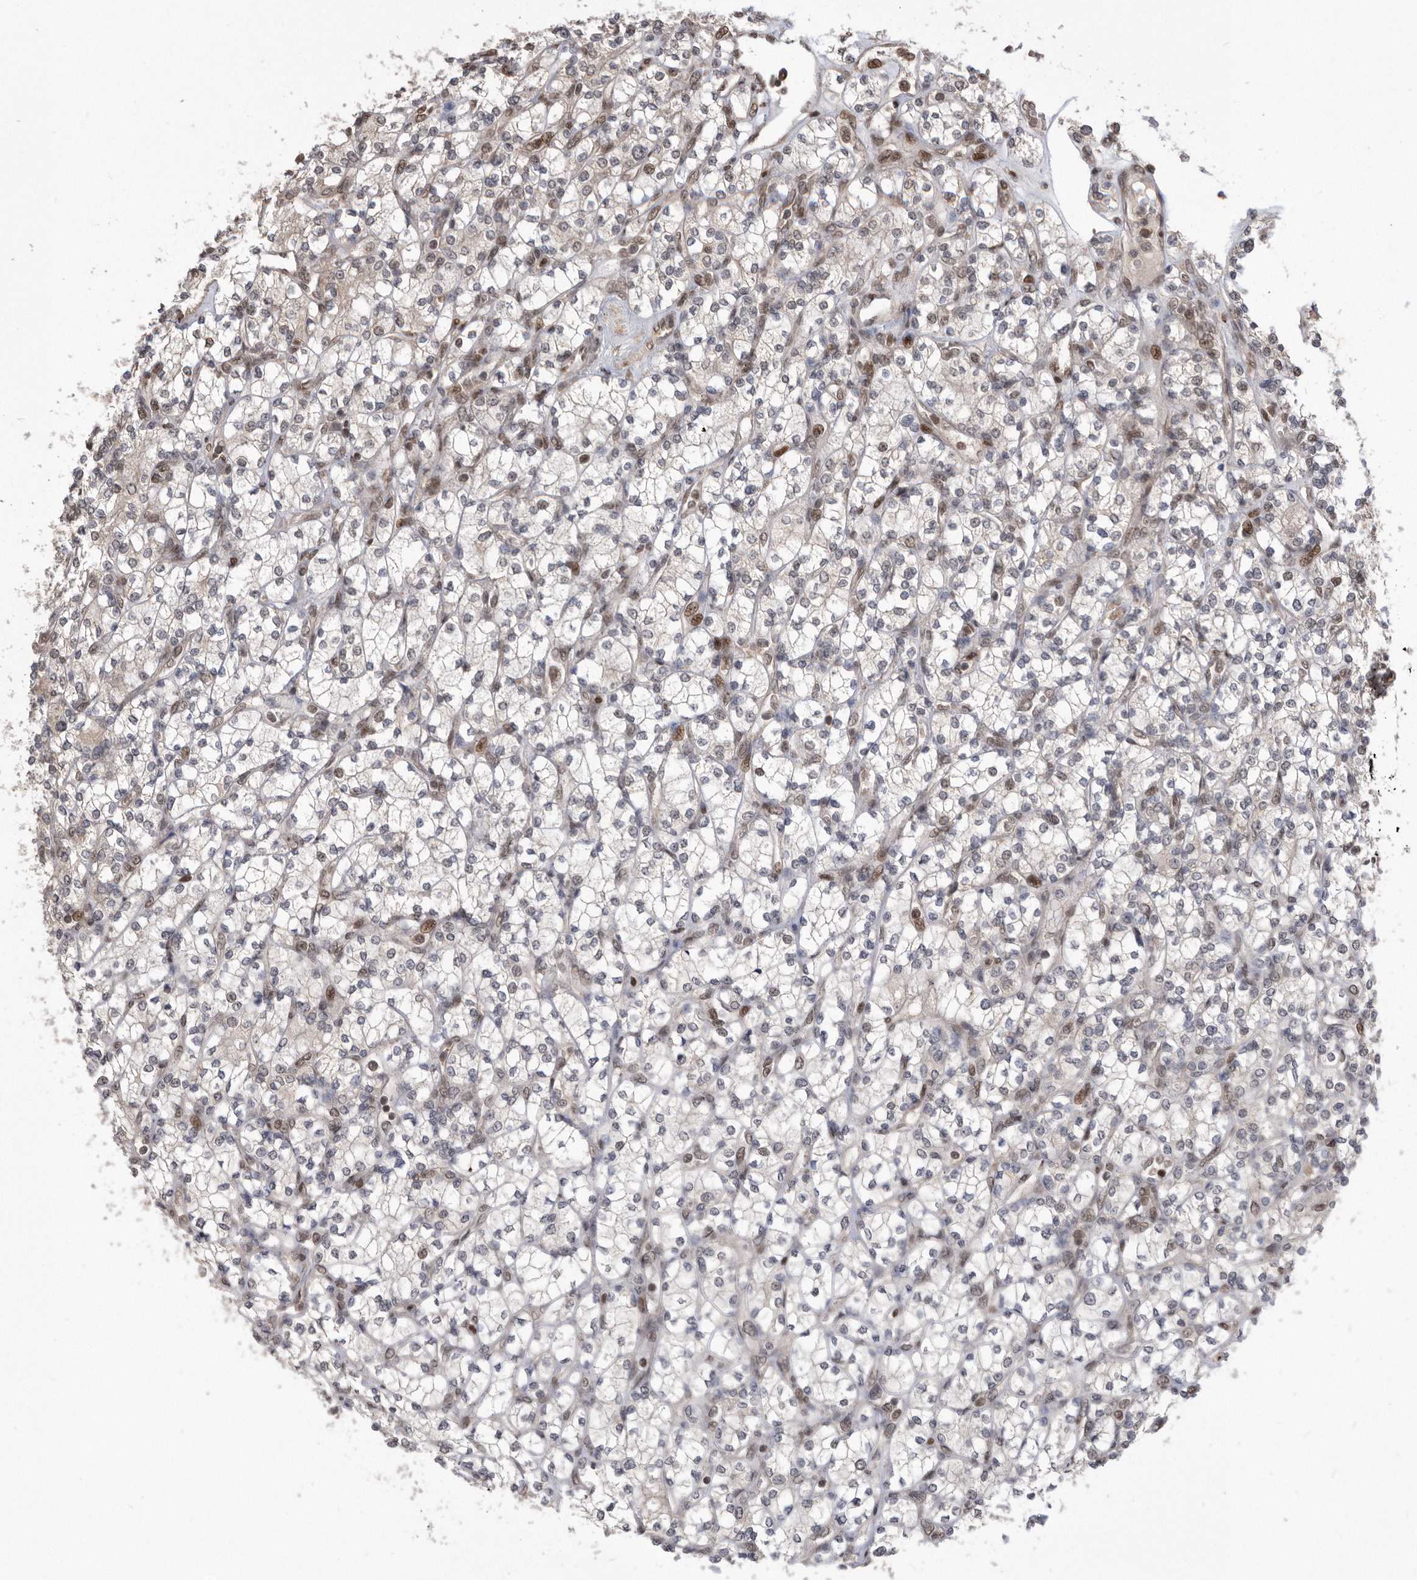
{"staining": {"intensity": "moderate", "quantity": "<25%", "location": "nuclear"}, "tissue": "renal cancer", "cell_type": "Tumor cells", "image_type": "cancer", "snomed": [{"axis": "morphology", "description": "Adenocarcinoma, NOS"}, {"axis": "topography", "description": "Kidney"}], "caption": "An IHC histopathology image of neoplastic tissue is shown. Protein staining in brown shows moderate nuclear positivity in renal cancer (adenocarcinoma) within tumor cells.", "gene": "TDRD3", "patient": {"sex": "male", "age": 77}}